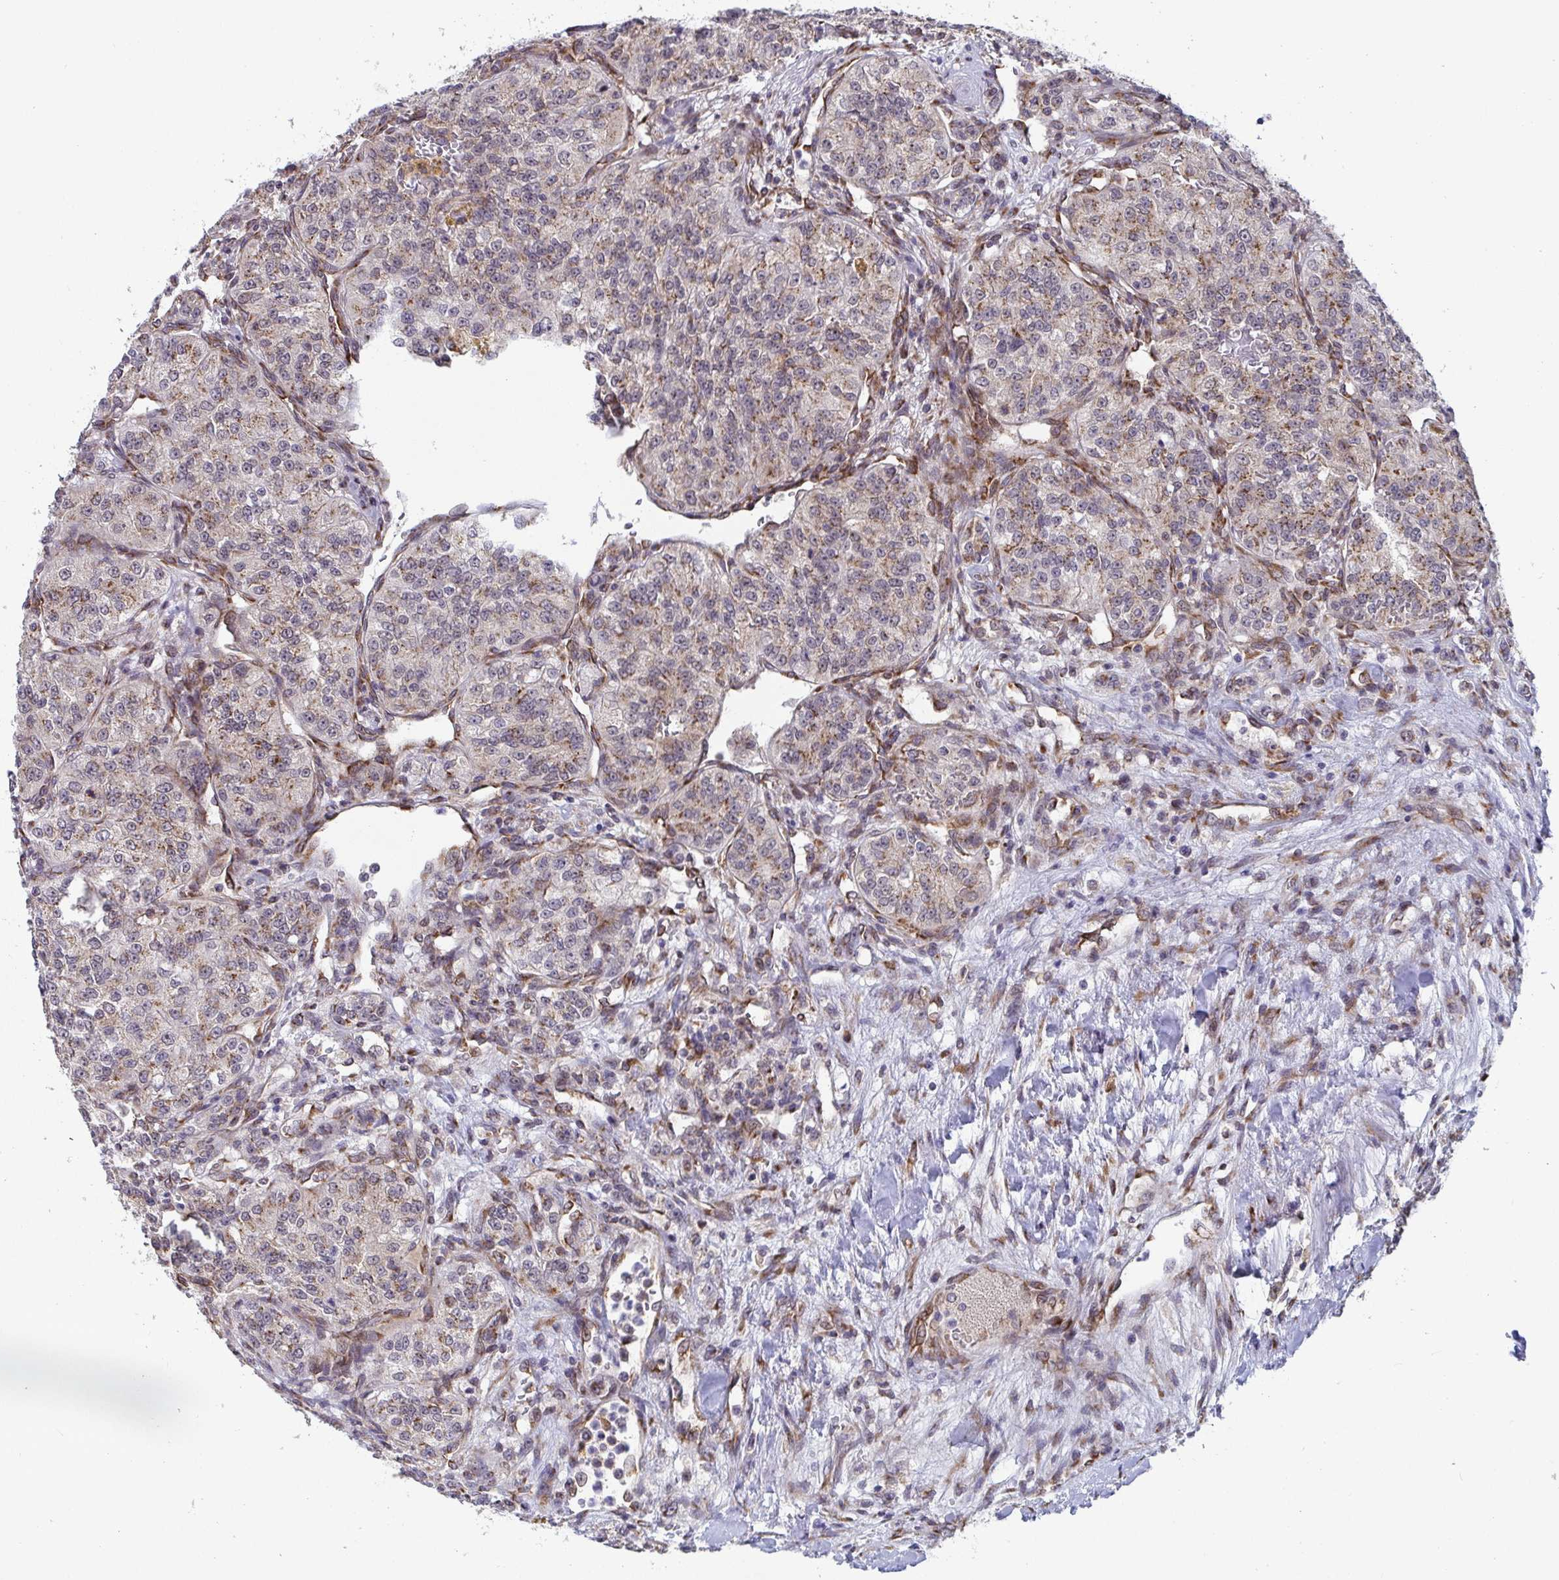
{"staining": {"intensity": "weak", "quantity": ">75%", "location": "cytoplasmic/membranous"}, "tissue": "renal cancer", "cell_type": "Tumor cells", "image_type": "cancer", "snomed": [{"axis": "morphology", "description": "Adenocarcinoma, NOS"}, {"axis": "topography", "description": "Kidney"}], "caption": "A high-resolution photomicrograph shows immunohistochemistry (IHC) staining of adenocarcinoma (renal), which shows weak cytoplasmic/membranous expression in approximately >75% of tumor cells. The staining was performed using DAB to visualize the protein expression in brown, while the nuclei were stained in blue with hematoxylin (Magnification: 20x).", "gene": "ATP5MJ", "patient": {"sex": "female", "age": 63}}